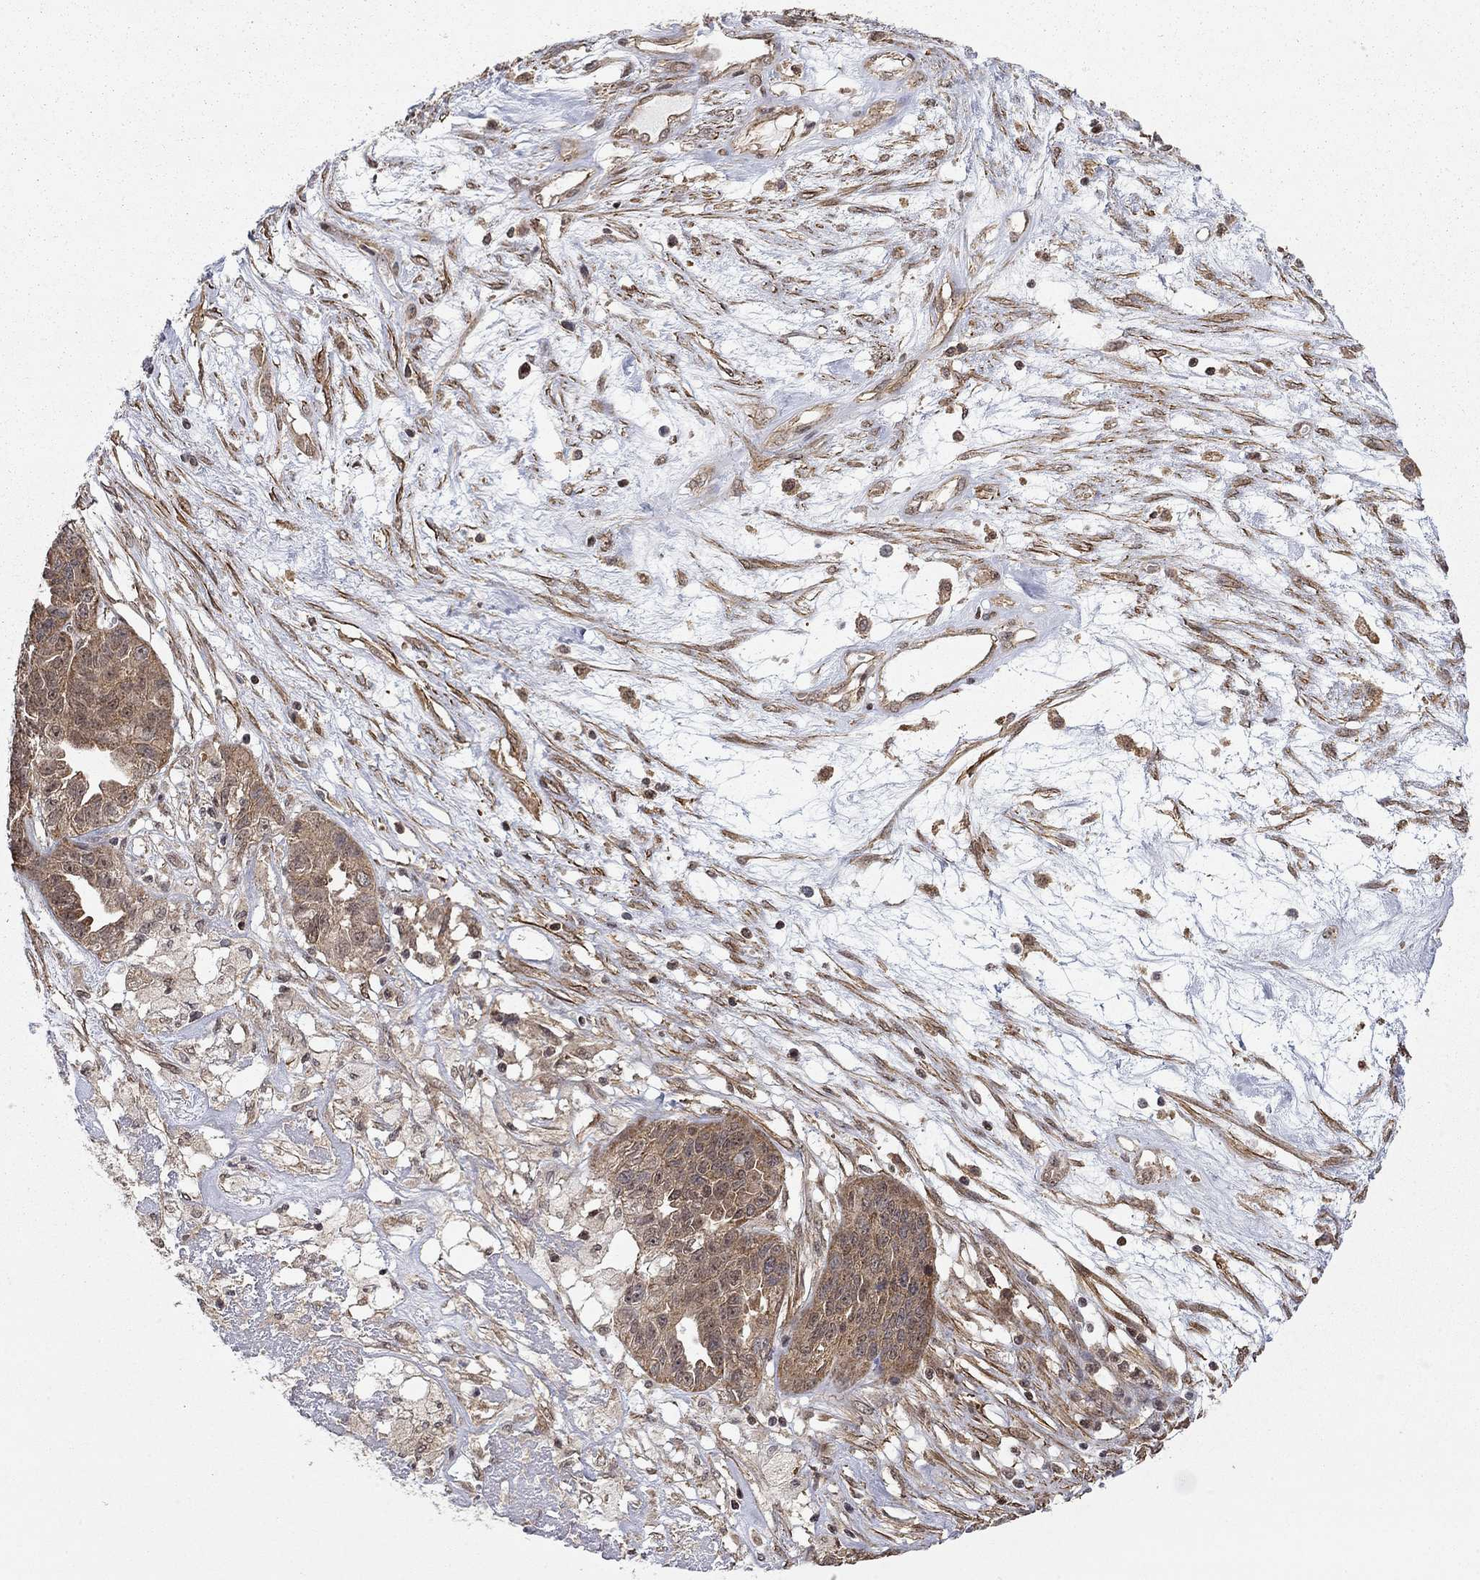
{"staining": {"intensity": "moderate", "quantity": "25%-75%", "location": "cytoplasmic/membranous"}, "tissue": "ovarian cancer", "cell_type": "Tumor cells", "image_type": "cancer", "snomed": [{"axis": "morphology", "description": "Cystadenocarcinoma, serous, NOS"}, {"axis": "topography", "description": "Ovary"}], "caption": "High-magnification brightfield microscopy of ovarian cancer (serous cystadenocarcinoma) stained with DAB (3,3'-diaminobenzidine) (brown) and counterstained with hematoxylin (blue). tumor cells exhibit moderate cytoplasmic/membranous positivity is appreciated in about25%-75% of cells.", "gene": "TDP1", "patient": {"sex": "female", "age": 87}}